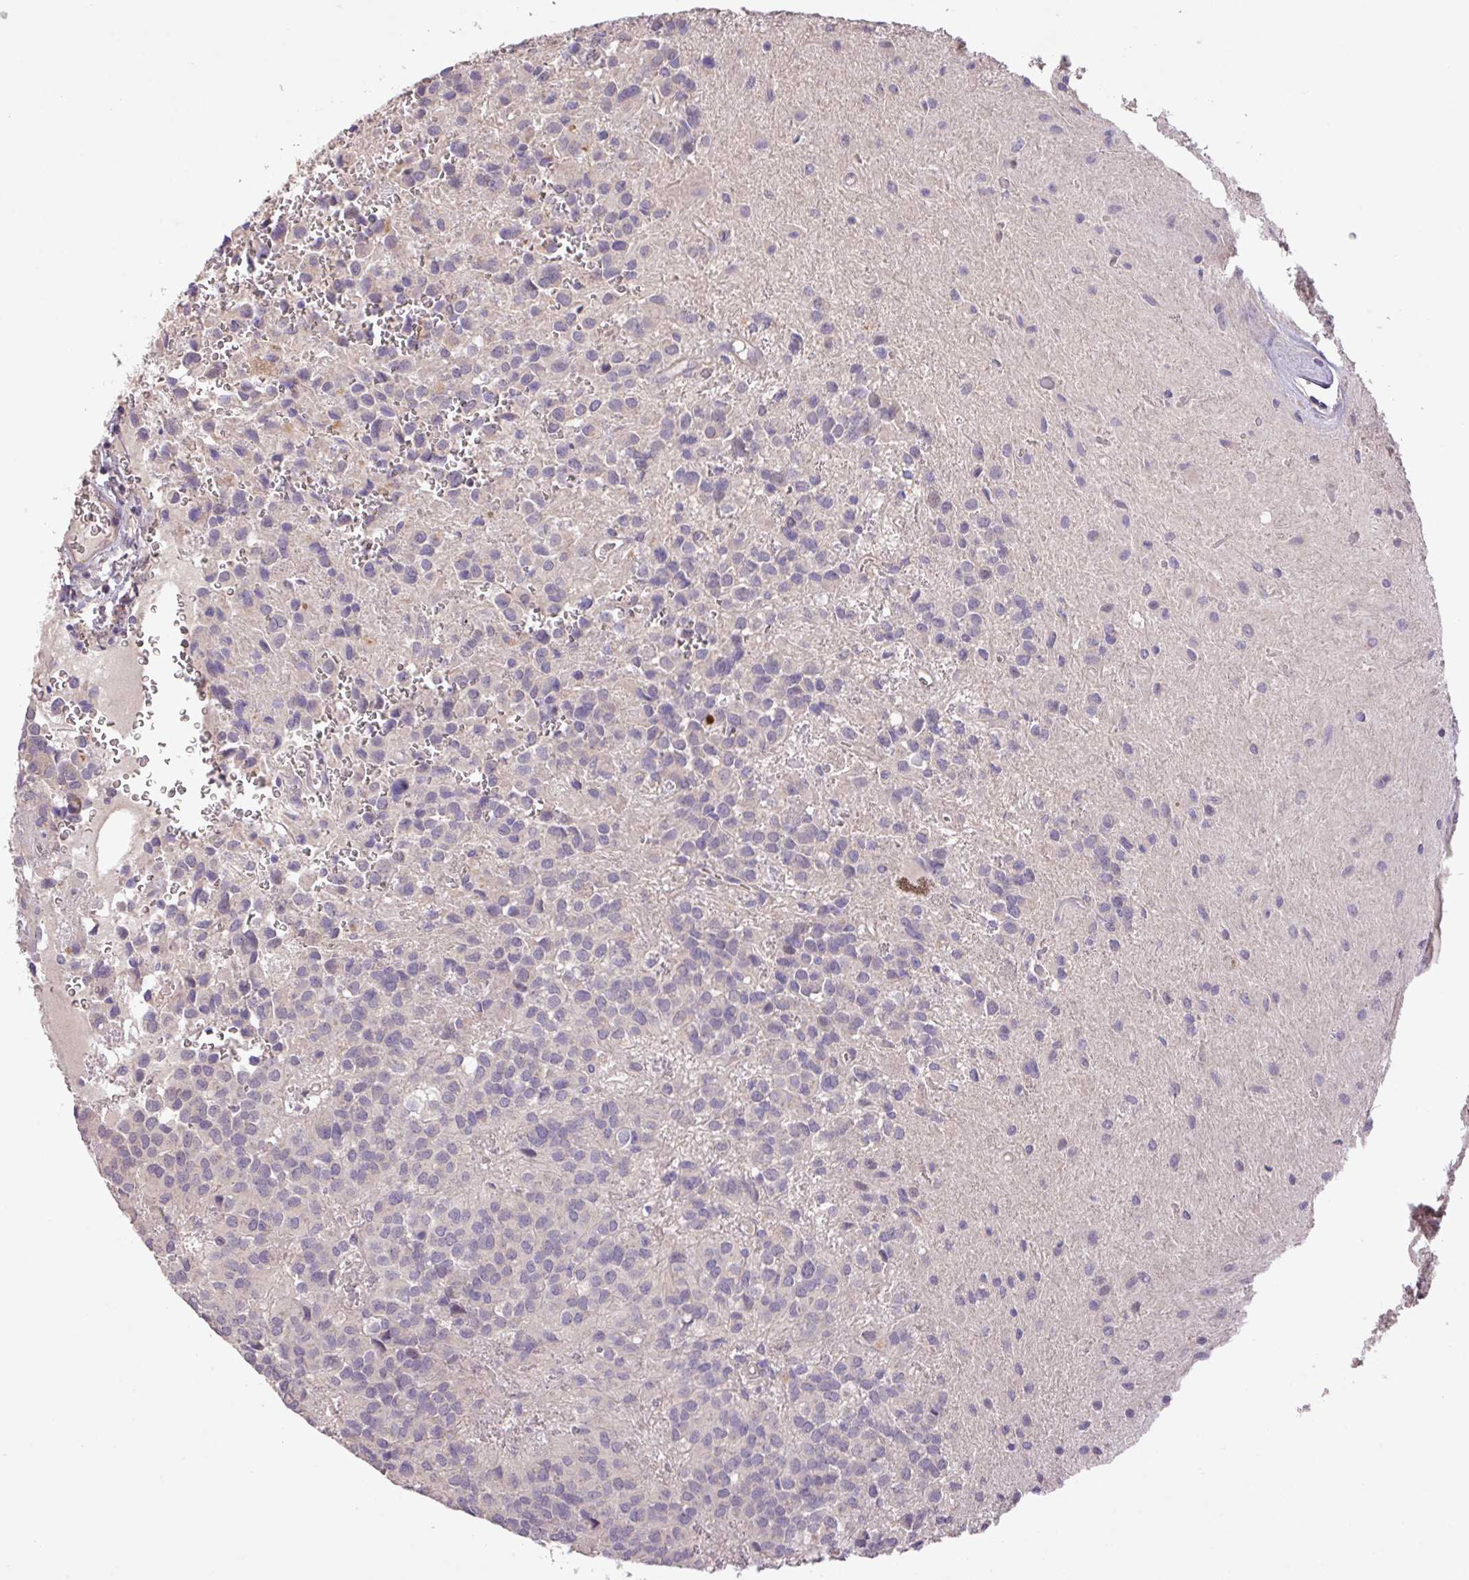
{"staining": {"intensity": "negative", "quantity": "none", "location": "none"}, "tissue": "glioma", "cell_type": "Tumor cells", "image_type": "cancer", "snomed": [{"axis": "morphology", "description": "Glioma, malignant, Low grade"}, {"axis": "topography", "description": "Brain"}], "caption": "Immunohistochemistry of malignant glioma (low-grade) displays no expression in tumor cells.", "gene": "PRADC1", "patient": {"sex": "male", "age": 56}}